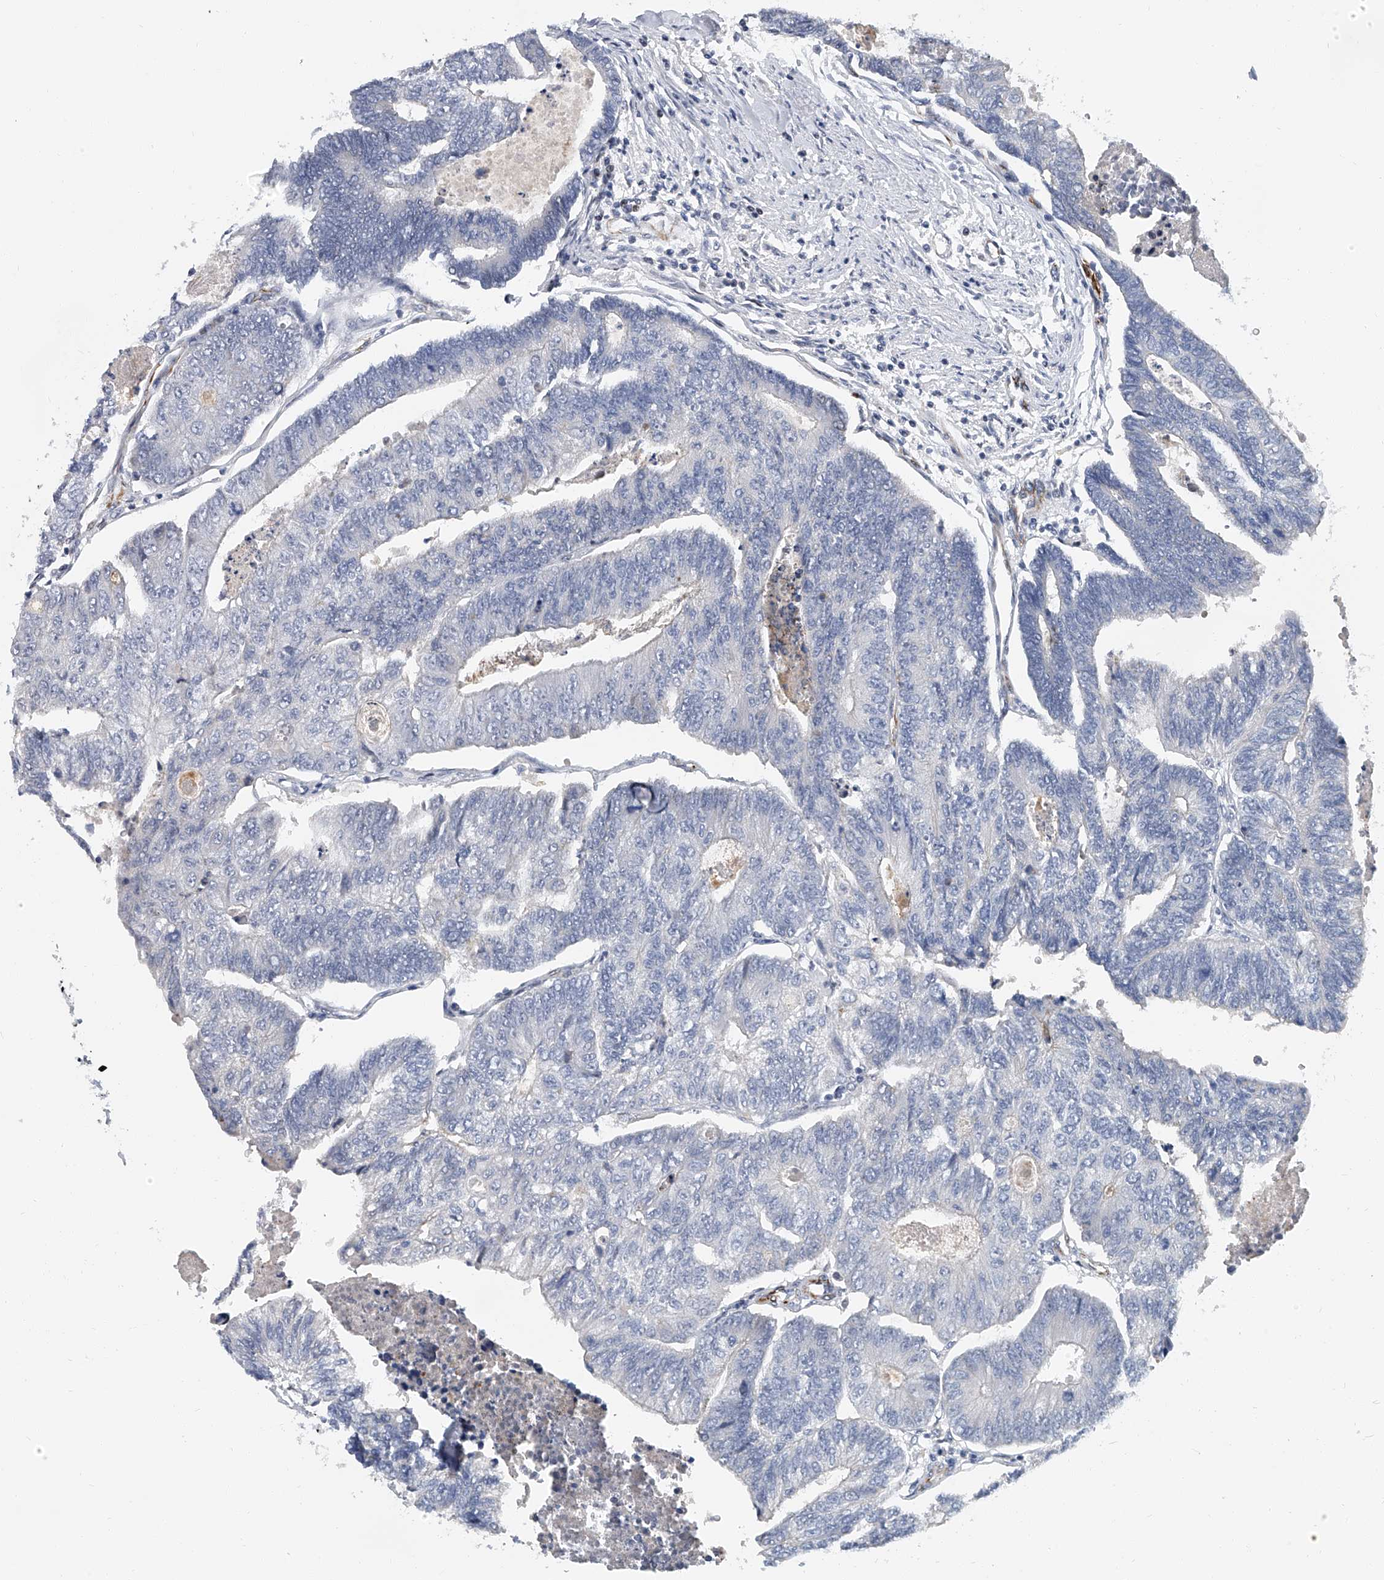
{"staining": {"intensity": "negative", "quantity": "none", "location": "none"}, "tissue": "colorectal cancer", "cell_type": "Tumor cells", "image_type": "cancer", "snomed": [{"axis": "morphology", "description": "Adenocarcinoma, NOS"}, {"axis": "topography", "description": "Colon"}], "caption": "Image shows no significant protein expression in tumor cells of colorectal adenocarcinoma.", "gene": "KIRREL1", "patient": {"sex": "female", "age": 67}}